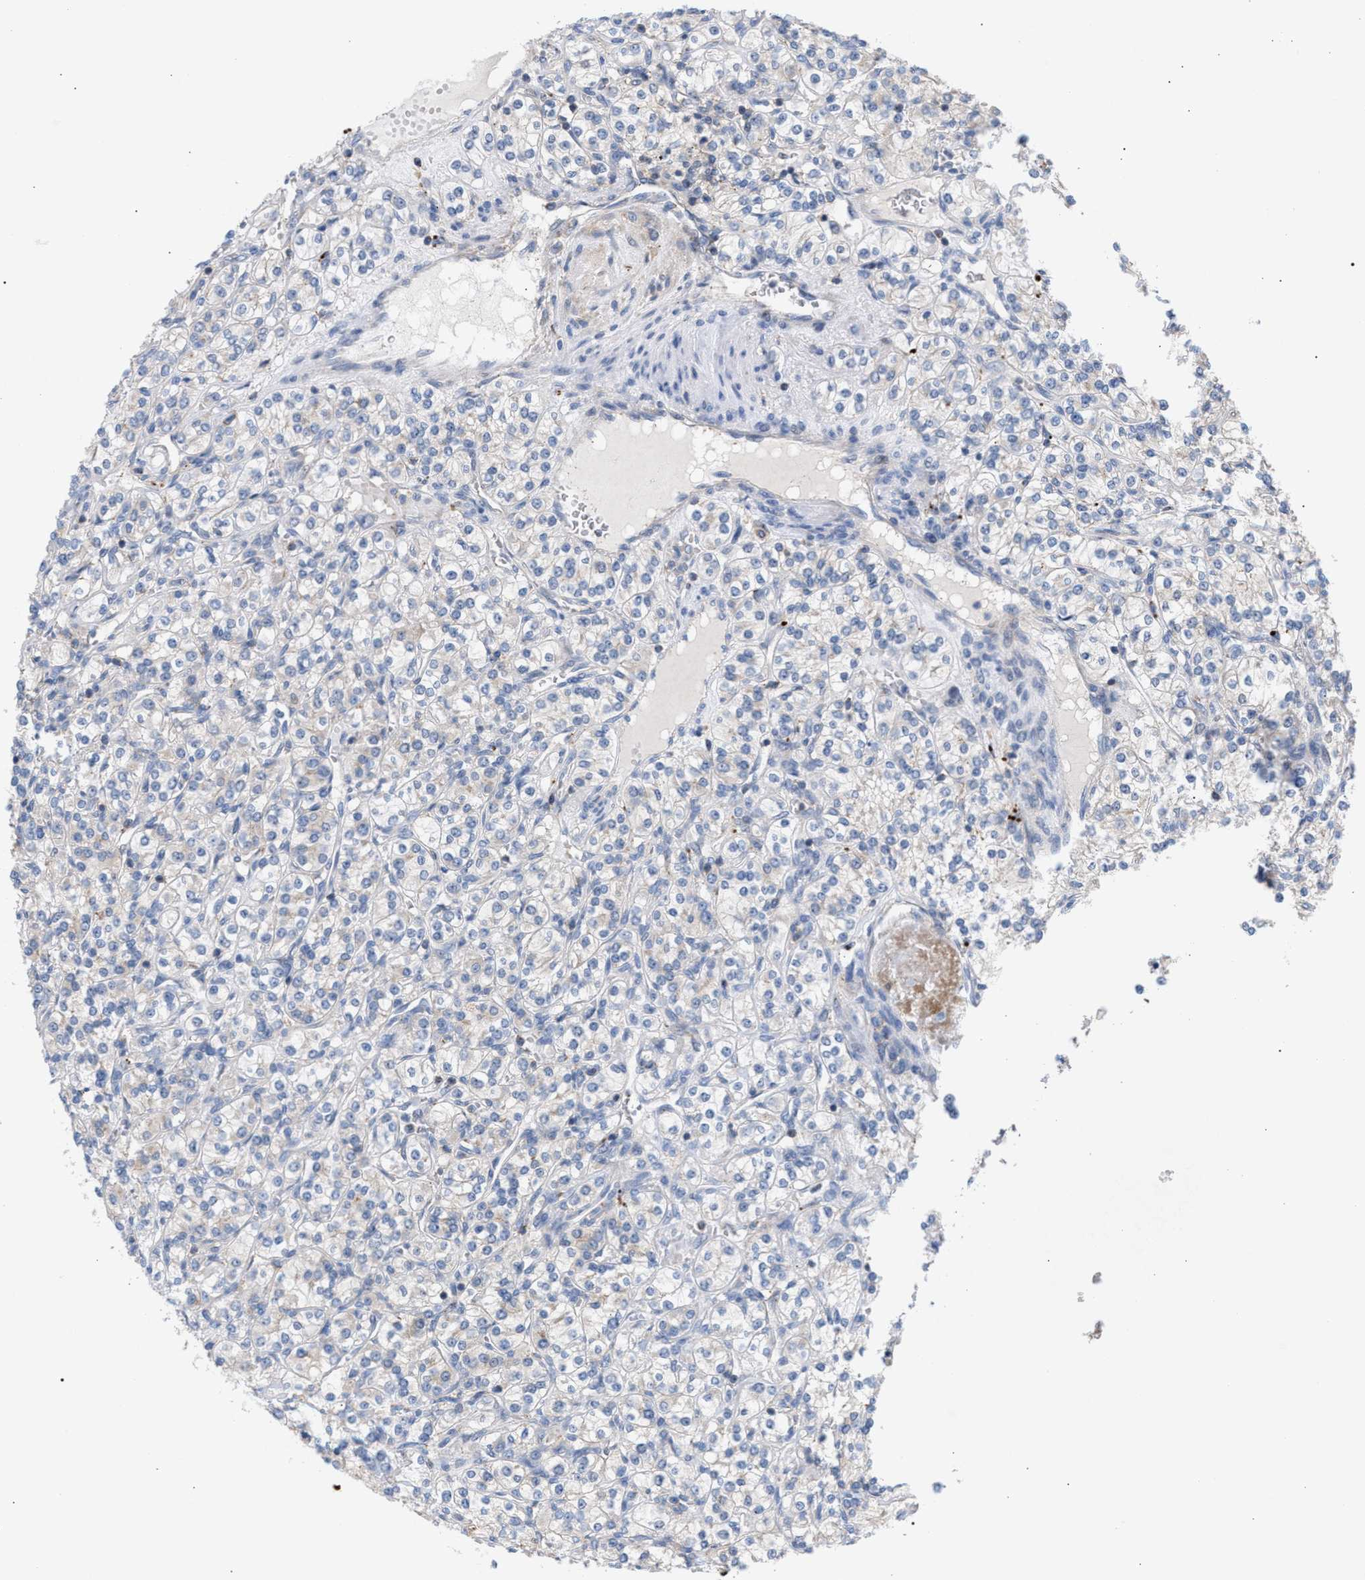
{"staining": {"intensity": "negative", "quantity": "none", "location": "none"}, "tissue": "renal cancer", "cell_type": "Tumor cells", "image_type": "cancer", "snomed": [{"axis": "morphology", "description": "Adenocarcinoma, NOS"}, {"axis": "topography", "description": "Kidney"}], "caption": "Immunohistochemistry (IHC) image of adenocarcinoma (renal) stained for a protein (brown), which demonstrates no positivity in tumor cells. (Immunohistochemistry, brightfield microscopy, high magnification).", "gene": "MBTD1", "patient": {"sex": "male", "age": 77}}